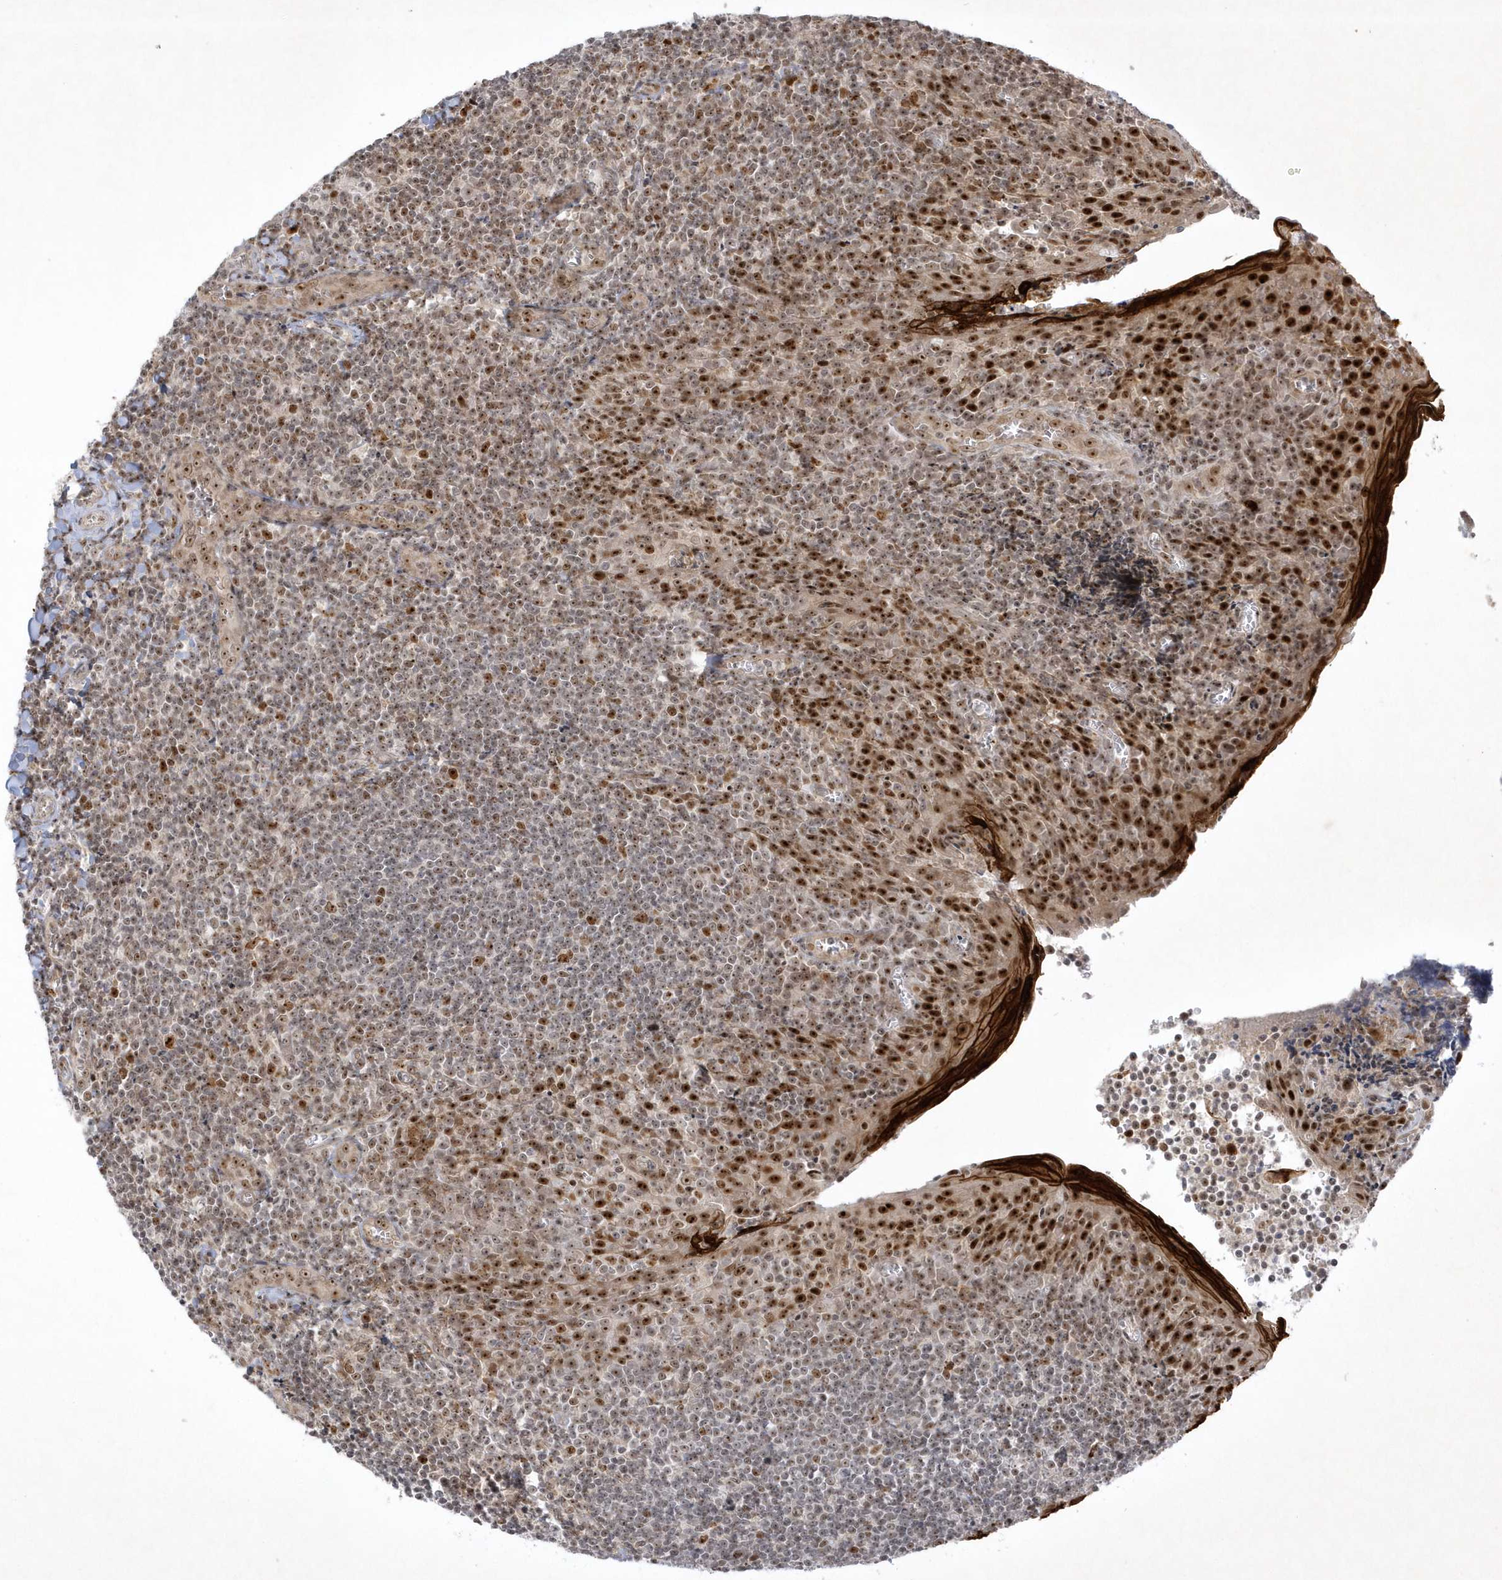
{"staining": {"intensity": "moderate", "quantity": ">75%", "location": "nuclear"}, "tissue": "tonsil", "cell_type": "Germinal center cells", "image_type": "normal", "snomed": [{"axis": "morphology", "description": "Normal tissue, NOS"}, {"axis": "topography", "description": "Tonsil"}], "caption": "Unremarkable tonsil demonstrates moderate nuclear expression in about >75% of germinal center cells, visualized by immunohistochemistry.", "gene": "NPM3", "patient": {"sex": "male", "age": 27}}